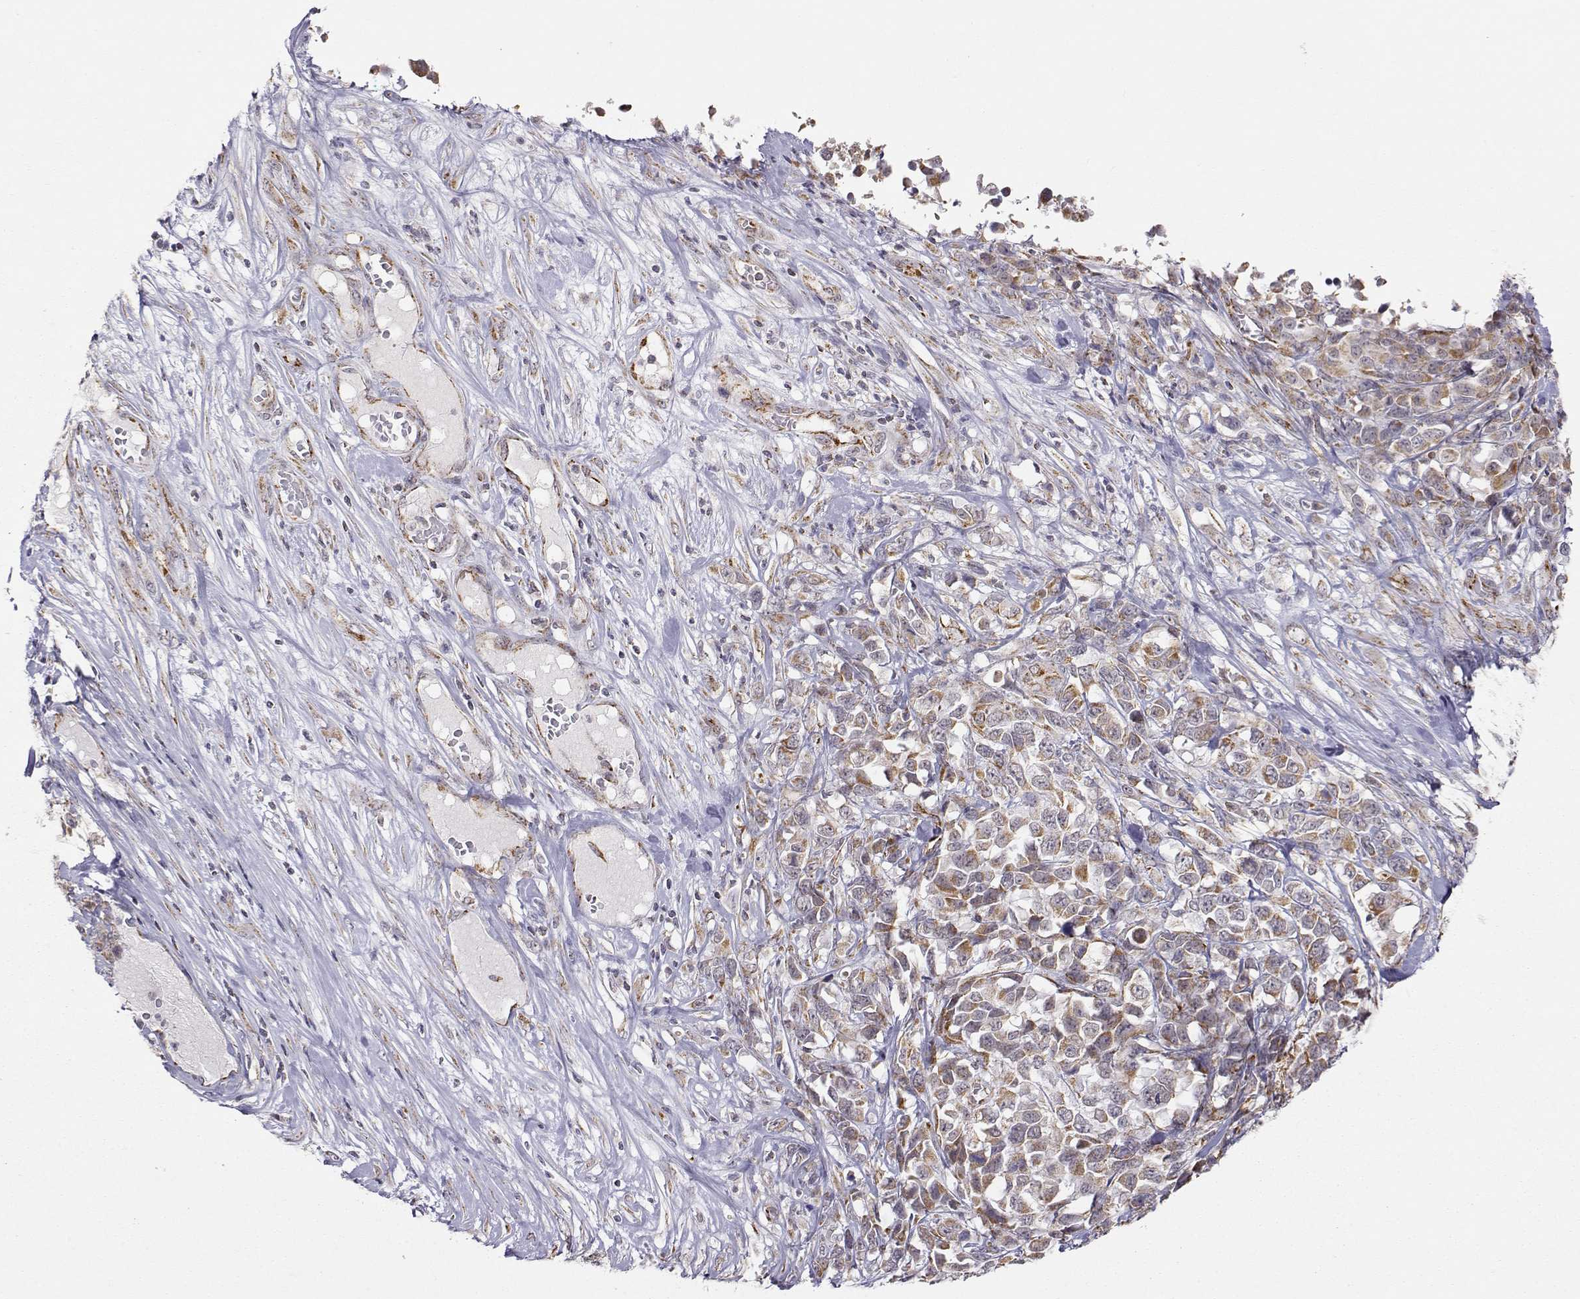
{"staining": {"intensity": "weak", "quantity": ">75%", "location": "cytoplasmic/membranous"}, "tissue": "melanoma", "cell_type": "Tumor cells", "image_type": "cancer", "snomed": [{"axis": "morphology", "description": "Malignant melanoma, Metastatic site"}, {"axis": "topography", "description": "Skin"}], "caption": "A low amount of weak cytoplasmic/membranous positivity is identified in about >75% of tumor cells in malignant melanoma (metastatic site) tissue.", "gene": "EXOG", "patient": {"sex": "male", "age": 84}}